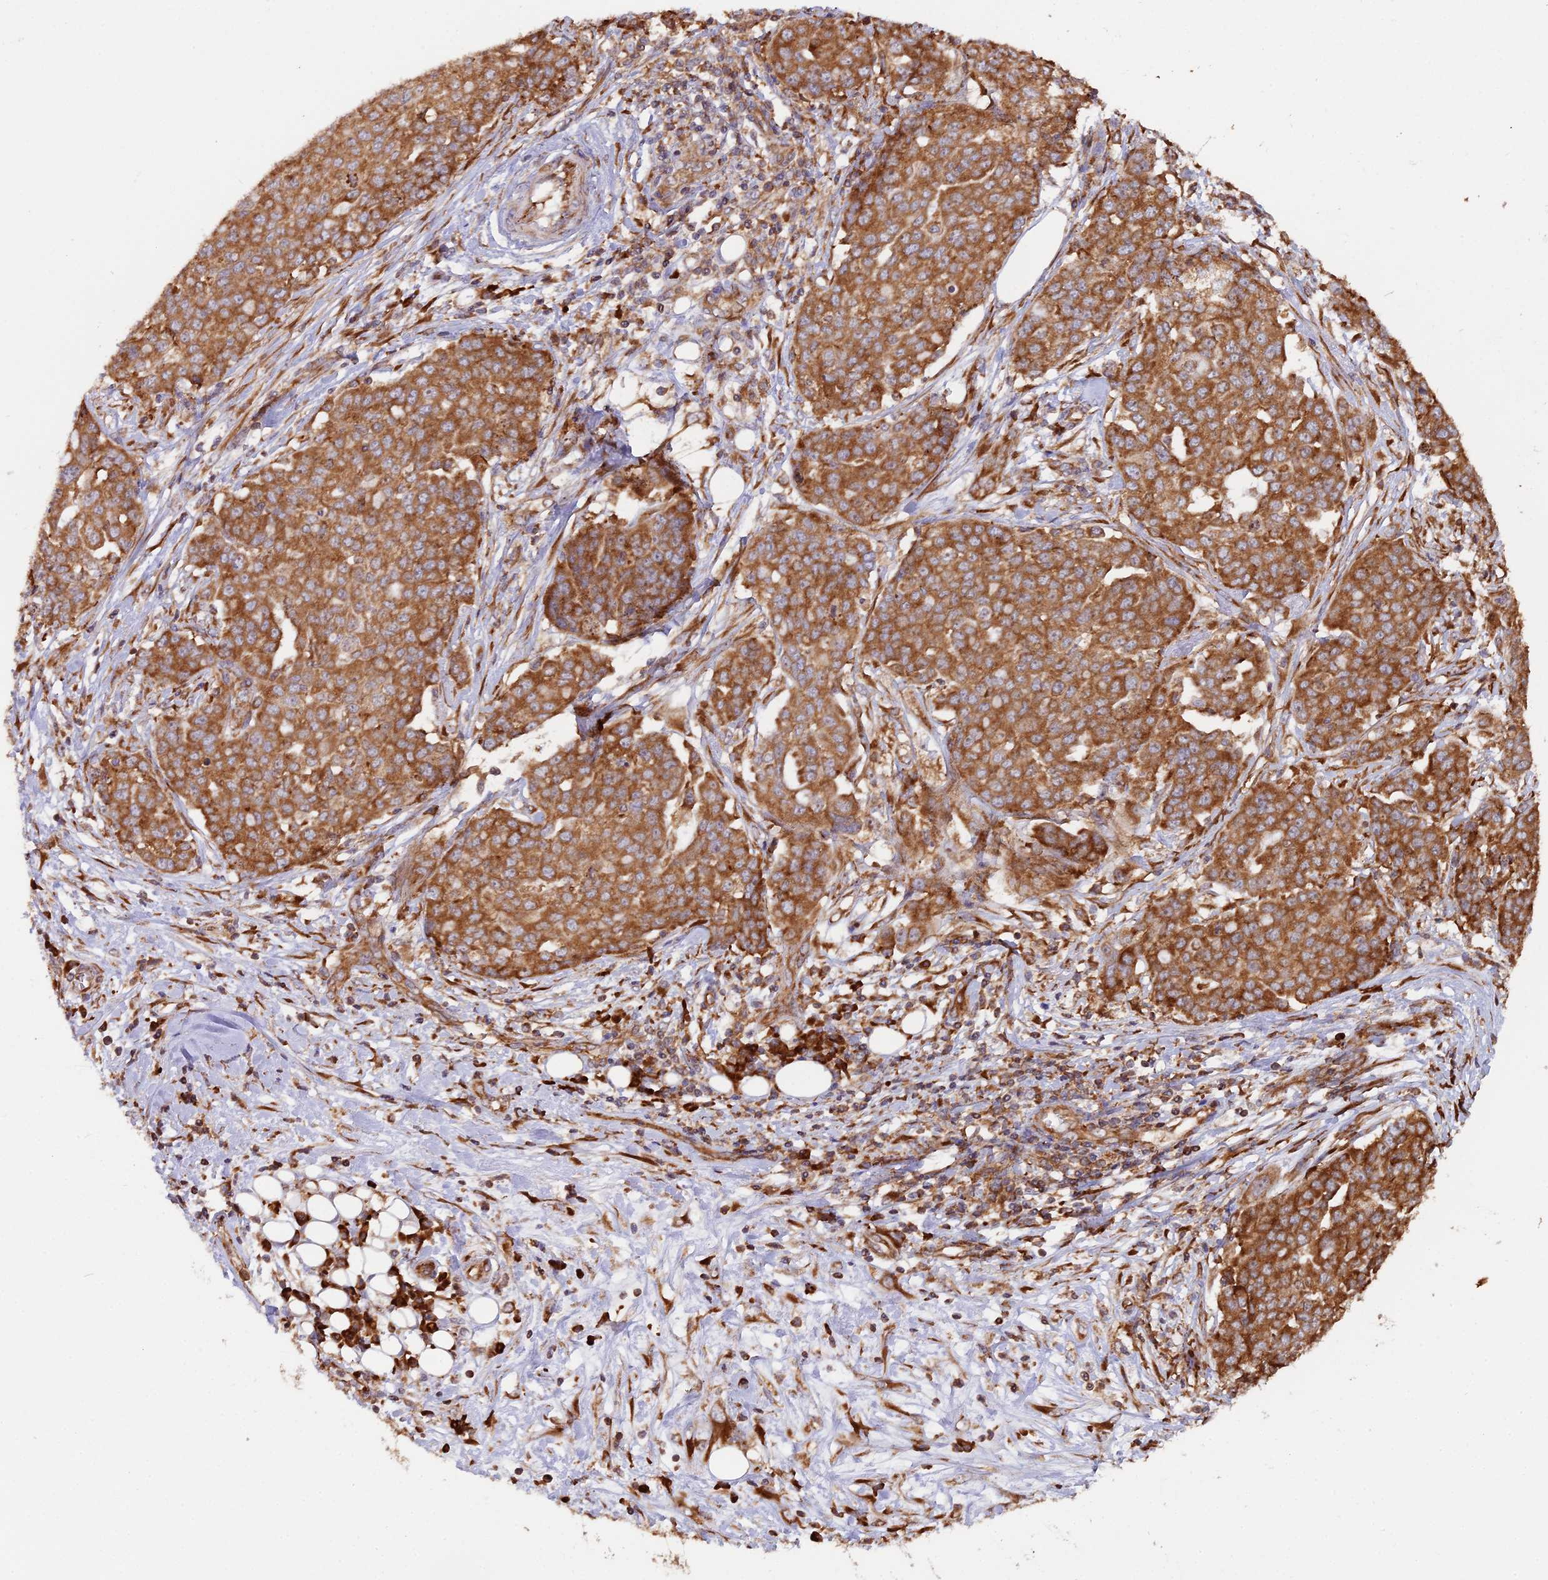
{"staining": {"intensity": "moderate", "quantity": ">75%", "location": "cytoplasmic/membranous"}, "tissue": "ovarian cancer", "cell_type": "Tumor cells", "image_type": "cancer", "snomed": [{"axis": "morphology", "description": "Cystadenocarcinoma, serous, NOS"}, {"axis": "topography", "description": "Soft tissue"}, {"axis": "topography", "description": "Ovary"}], "caption": "An immunohistochemistry photomicrograph of neoplastic tissue is shown. Protein staining in brown shows moderate cytoplasmic/membranous positivity in ovarian cancer (serous cystadenocarcinoma) within tumor cells.", "gene": "RPL26", "patient": {"sex": "female", "age": 57}}